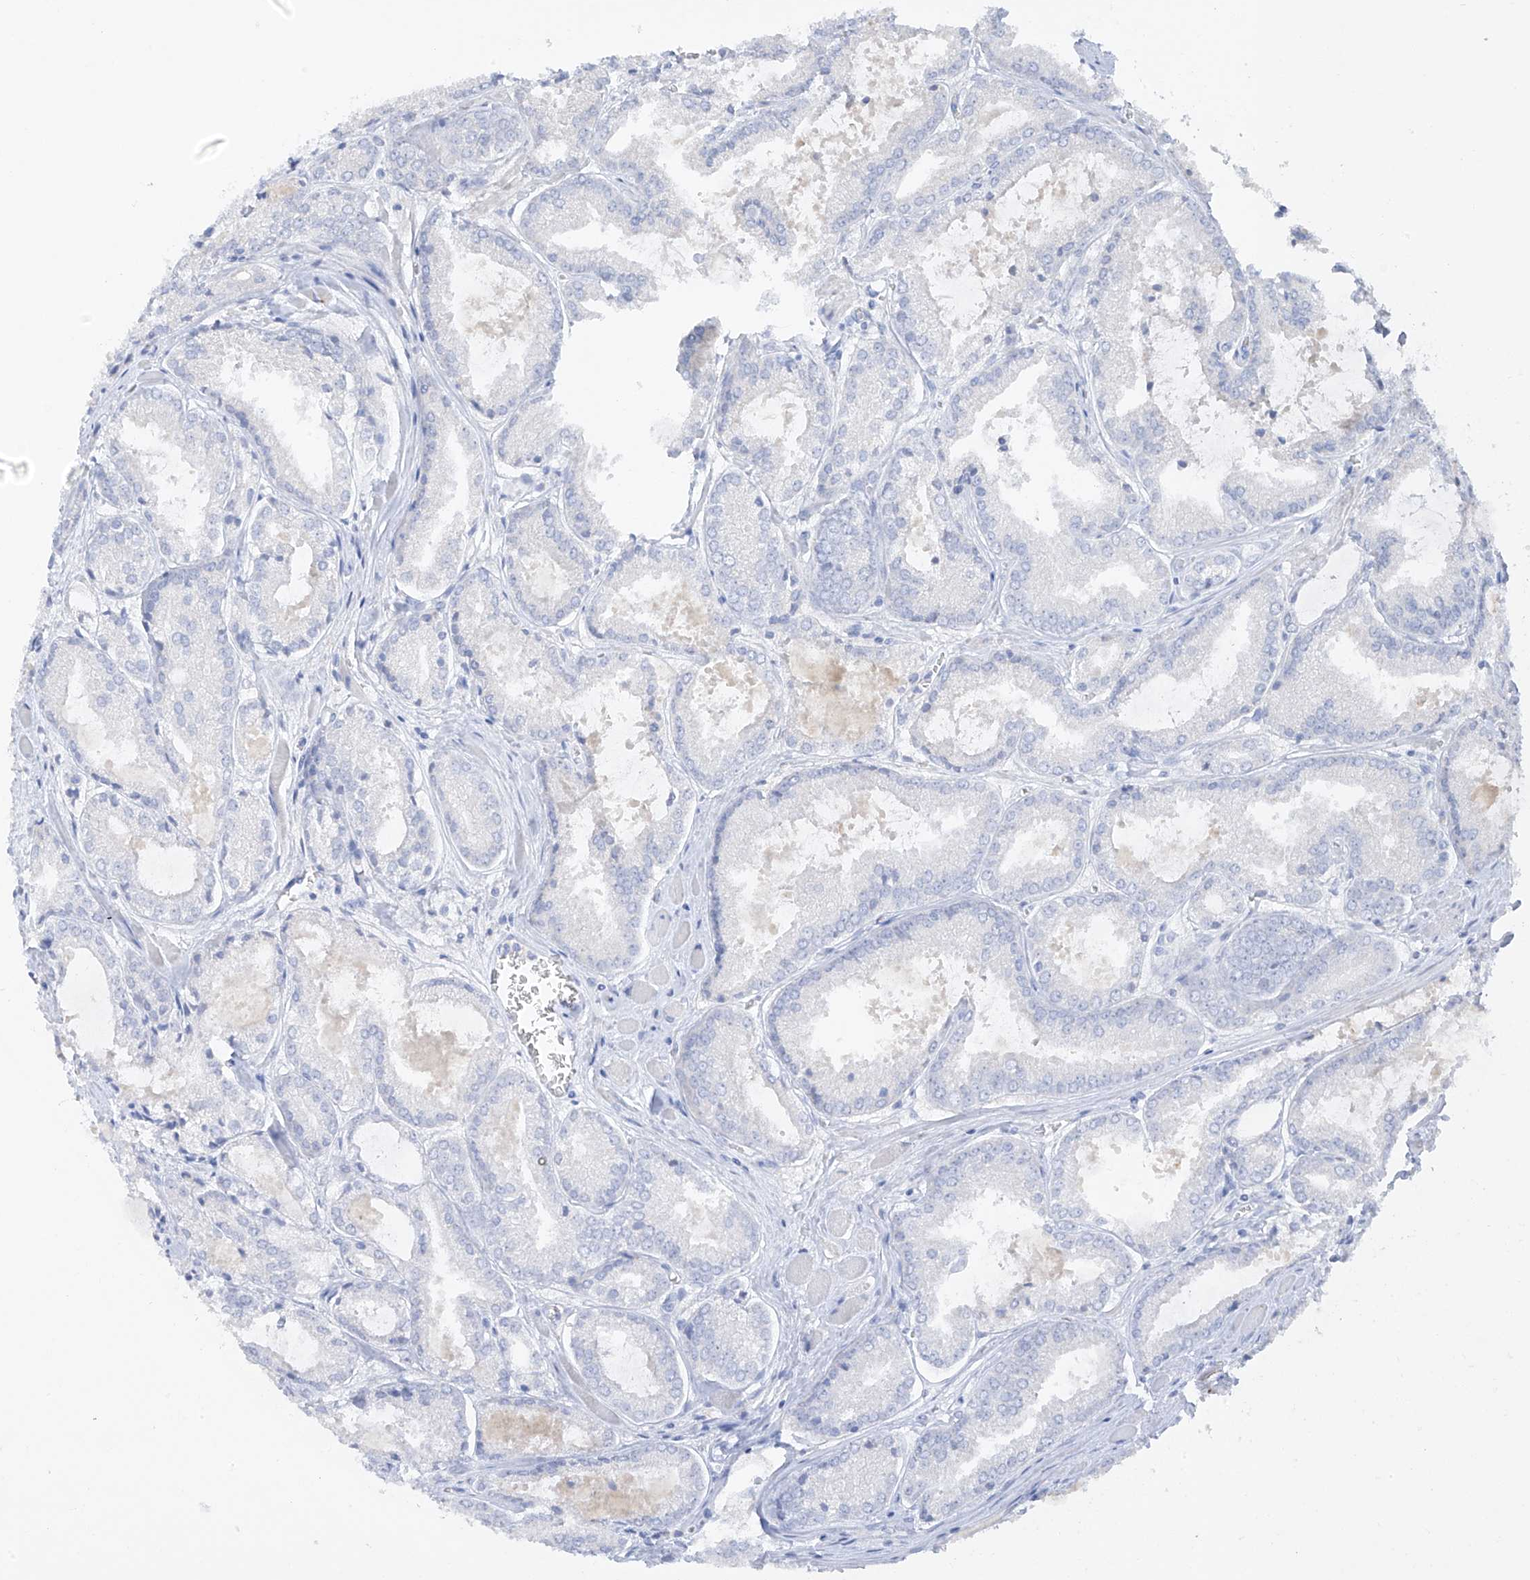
{"staining": {"intensity": "negative", "quantity": "none", "location": "none"}, "tissue": "prostate cancer", "cell_type": "Tumor cells", "image_type": "cancer", "snomed": [{"axis": "morphology", "description": "Adenocarcinoma, Low grade"}, {"axis": "topography", "description": "Prostate"}], "caption": "Image shows no protein expression in tumor cells of low-grade adenocarcinoma (prostate) tissue. (DAB IHC visualized using brightfield microscopy, high magnification).", "gene": "PRSS12", "patient": {"sex": "male", "age": 67}}